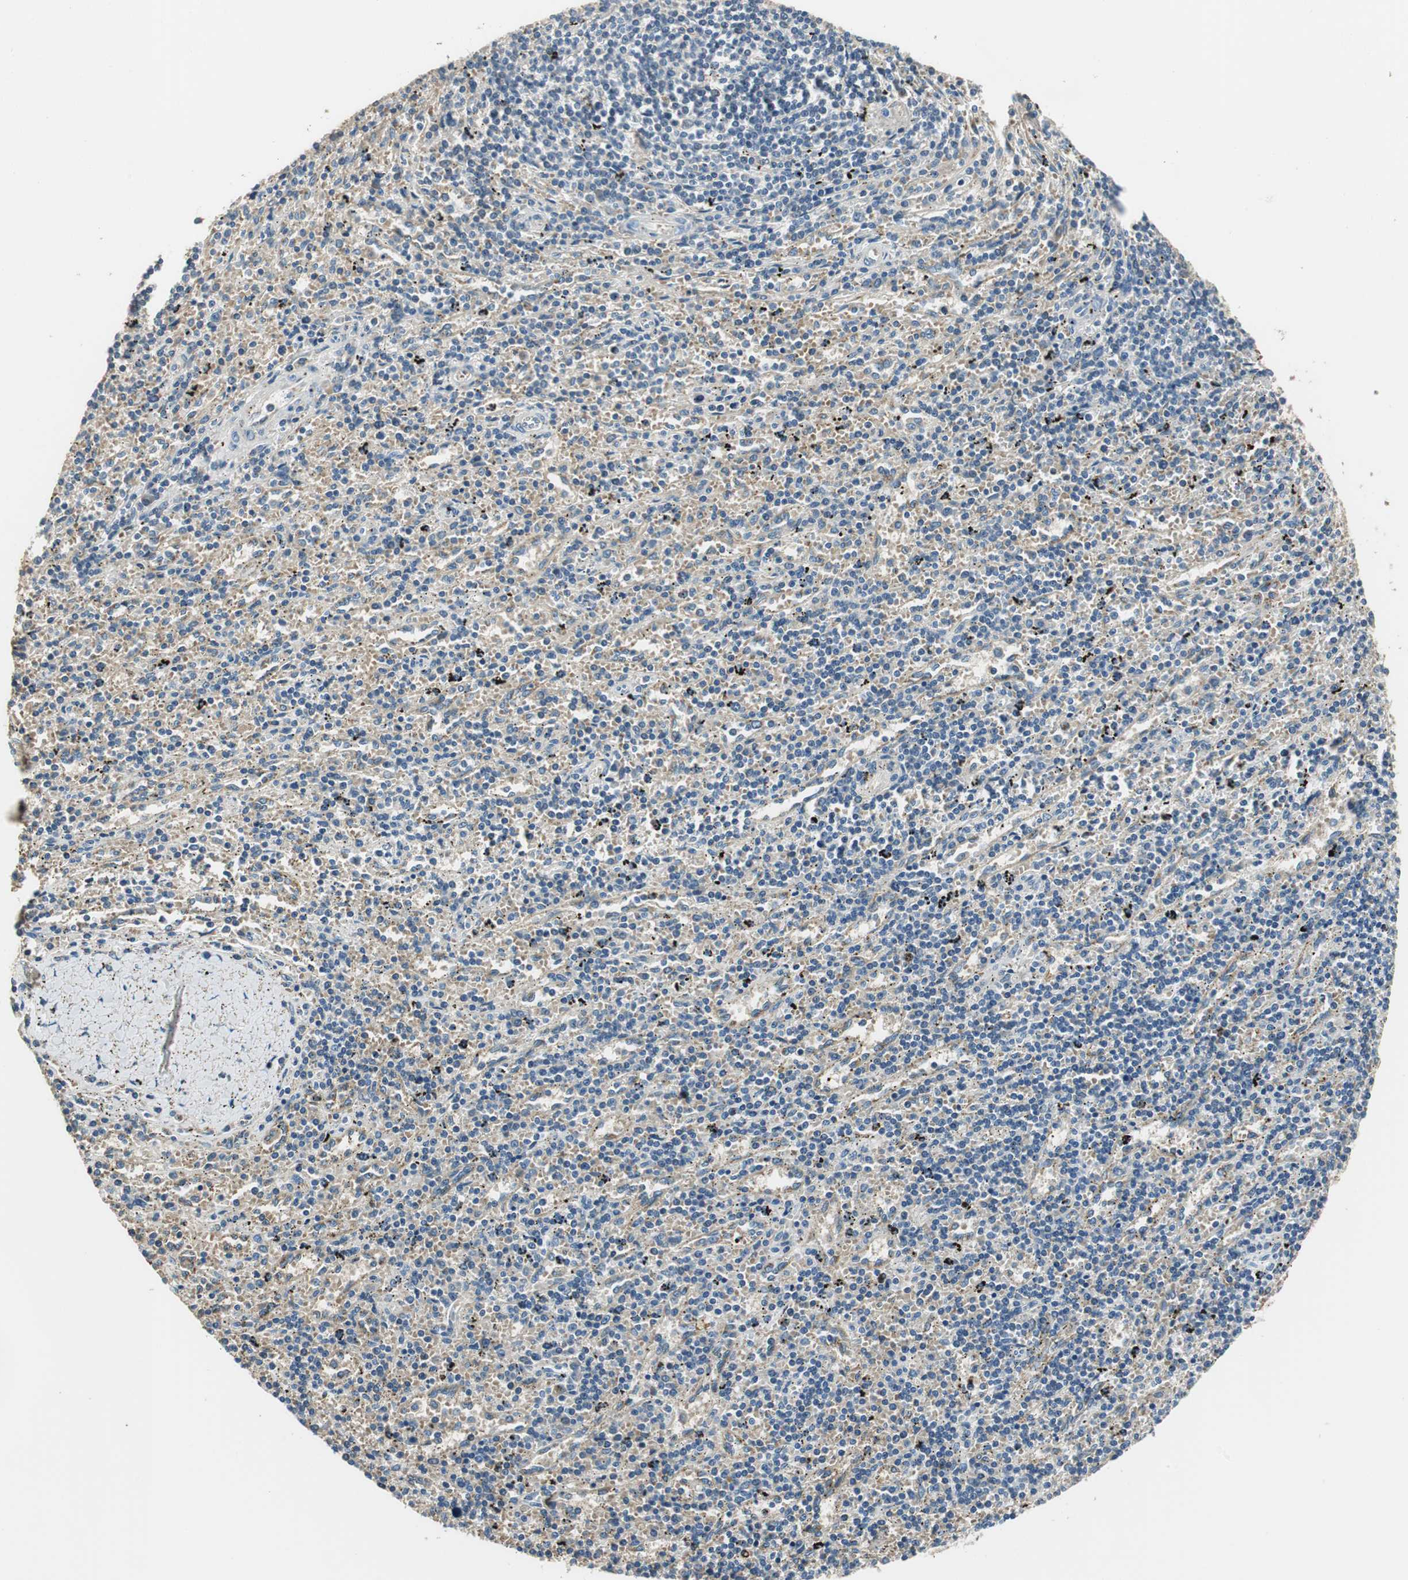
{"staining": {"intensity": "negative", "quantity": "none", "location": "none"}, "tissue": "lymphoma", "cell_type": "Tumor cells", "image_type": "cancer", "snomed": [{"axis": "morphology", "description": "Malignant lymphoma, non-Hodgkin's type, Low grade"}, {"axis": "topography", "description": "Spleen"}], "caption": "This is an IHC photomicrograph of malignant lymphoma, non-Hodgkin's type (low-grade). There is no positivity in tumor cells.", "gene": "NIT1", "patient": {"sex": "male", "age": 76}}